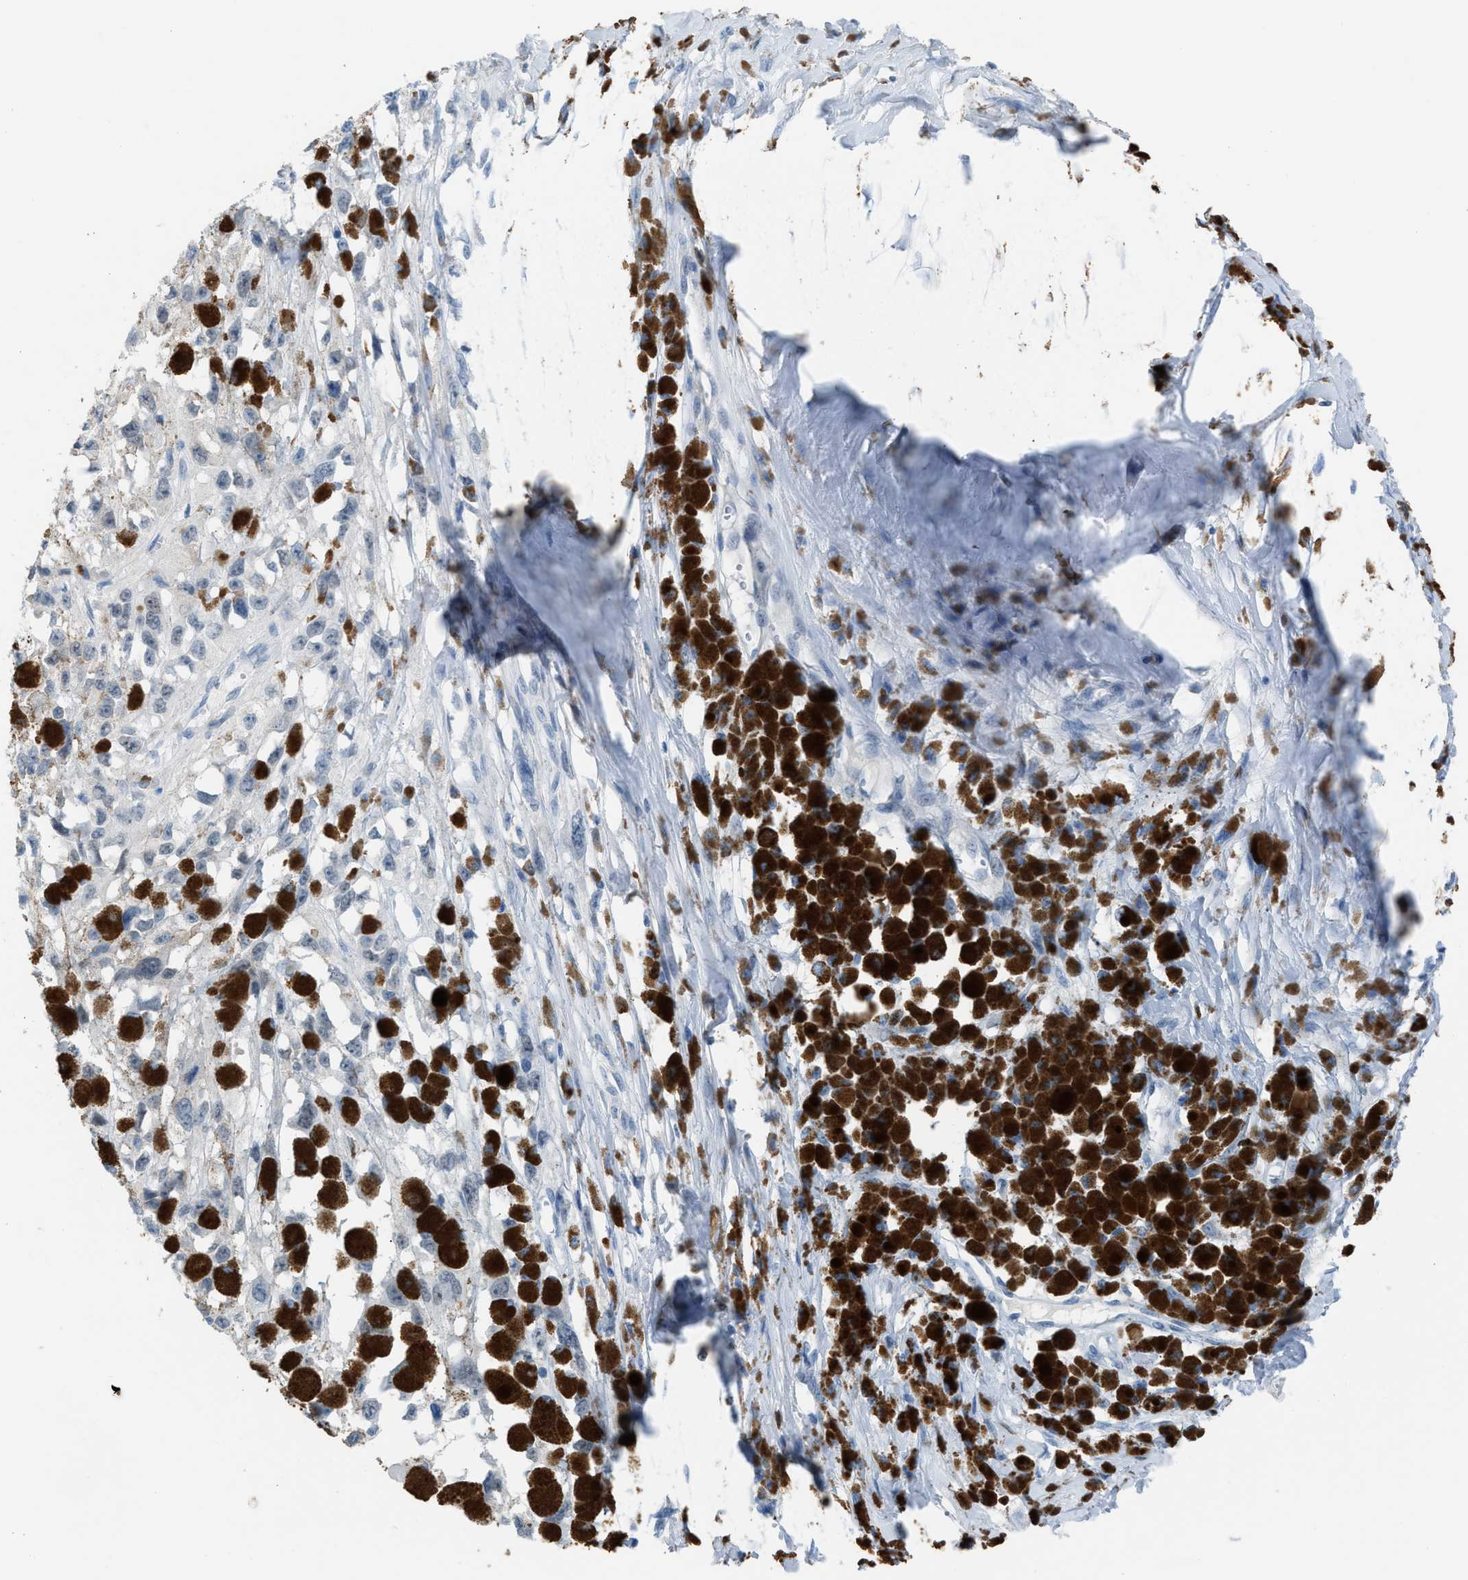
{"staining": {"intensity": "negative", "quantity": "none", "location": "none"}, "tissue": "melanoma", "cell_type": "Tumor cells", "image_type": "cancer", "snomed": [{"axis": "morphology", "description": "Malignant melanoma, Metastatic site"}, {"axis": "topography", "description": "Lymph node"}], "caption": "Protein analysis of malignant melanoma (metastatic site) reveals no significant expression in tumor cells.", "gene": "CLEC10A", "patient": {"sex": "male", "age": 59}}